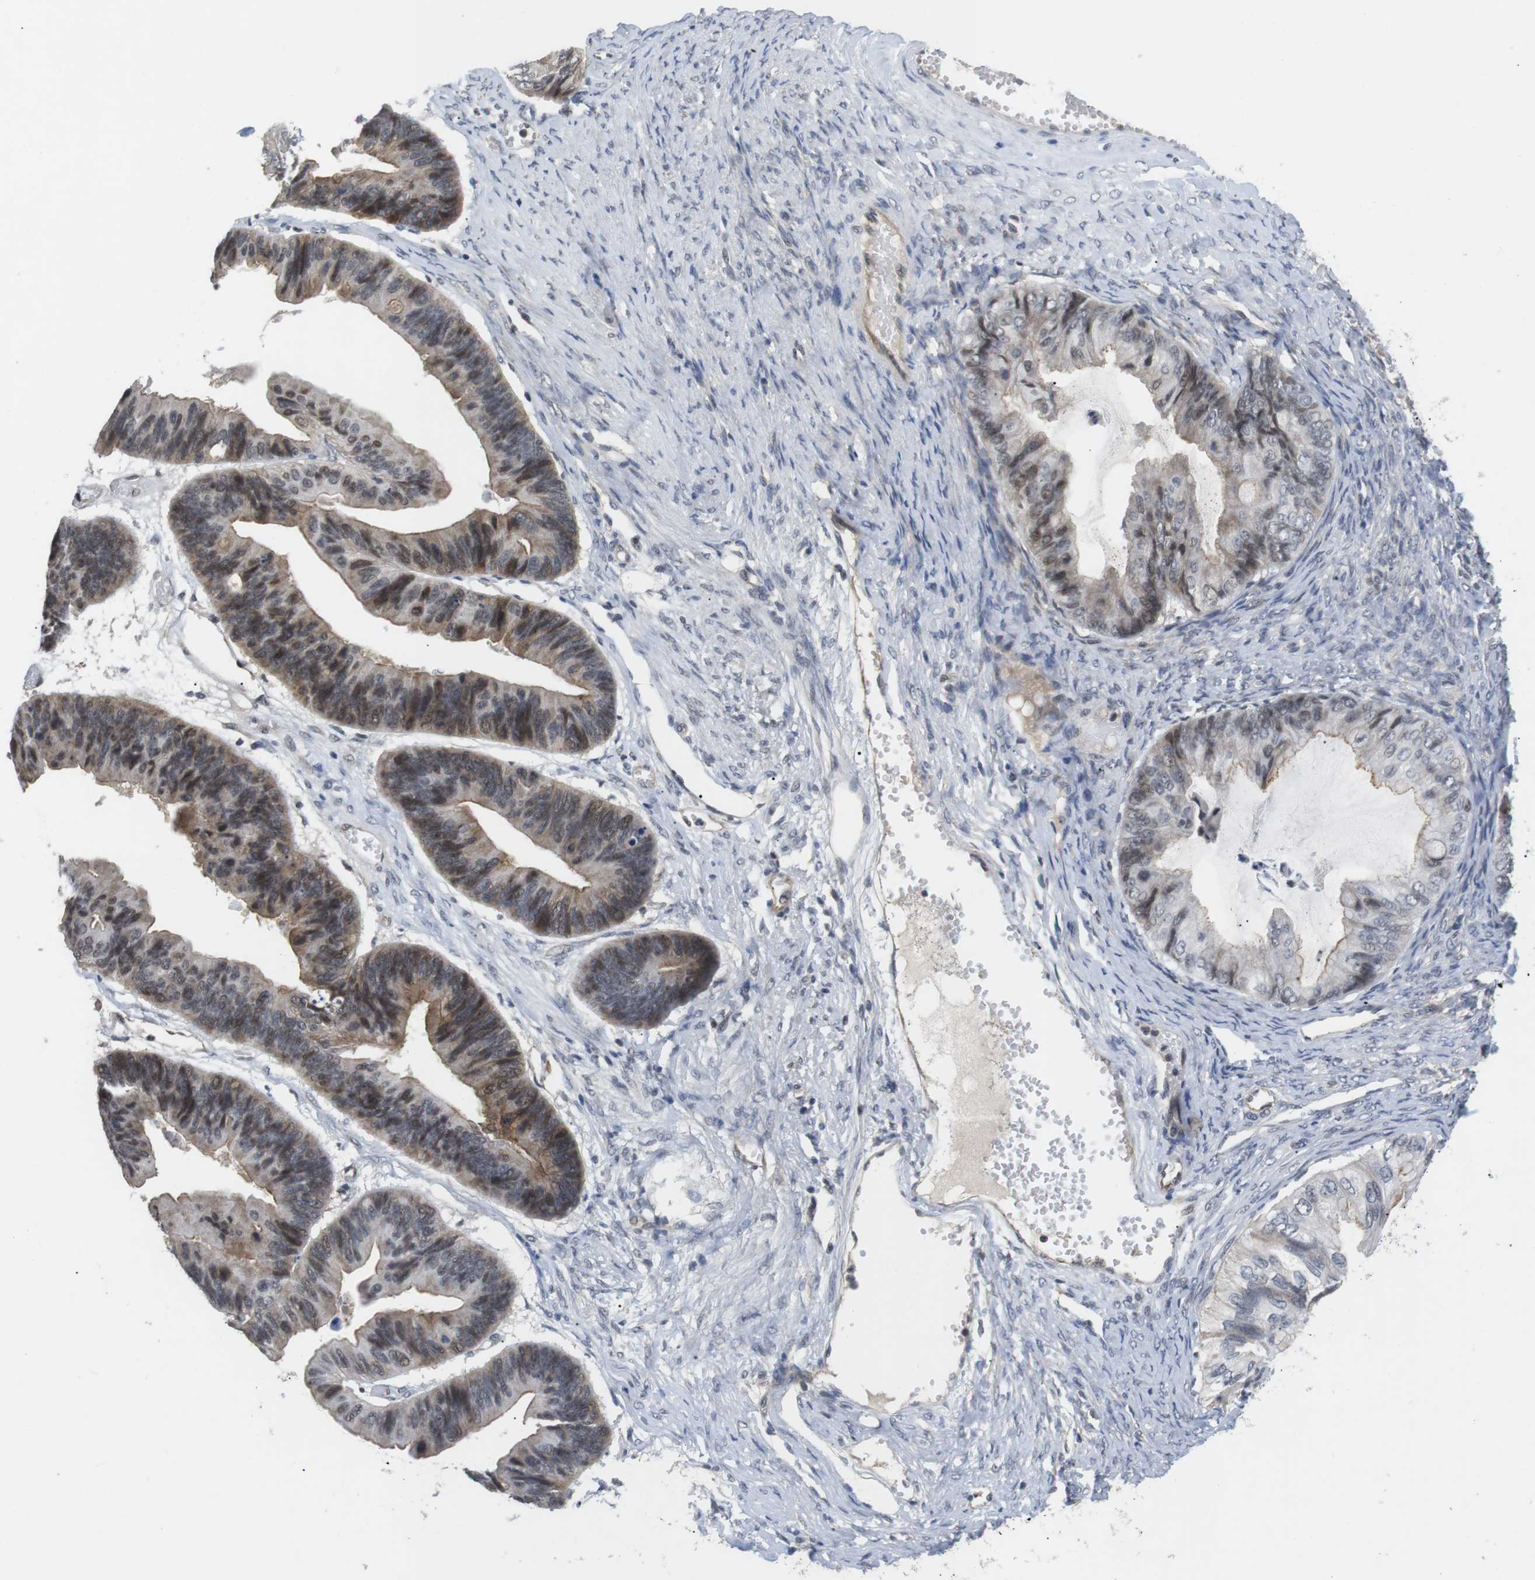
{"staining": {"intensity": "moderate", "quantity": "25%-75%", "location": "cytoplasmic/membranous,nuclear"}, "tissue": "ovarian cancer", "cell_type": "Tumor cells", "image_type": "cancer", "snomed": [{"axis": "morphology", "description": "Cystadenocarcinoma, mucinous, NOS"}, {"axis": "topography", "description": "Ovary"}], "caption": "Human mucinous cystadenocarcinoma (ovarian) stained with a brown dye displays moderate cytoplasmic/membranous and nuclear positive staining in about 25%-75% of tumor cells.", "gene": "NECTIN1", "patient": {"sex": "female", "age": 61}}